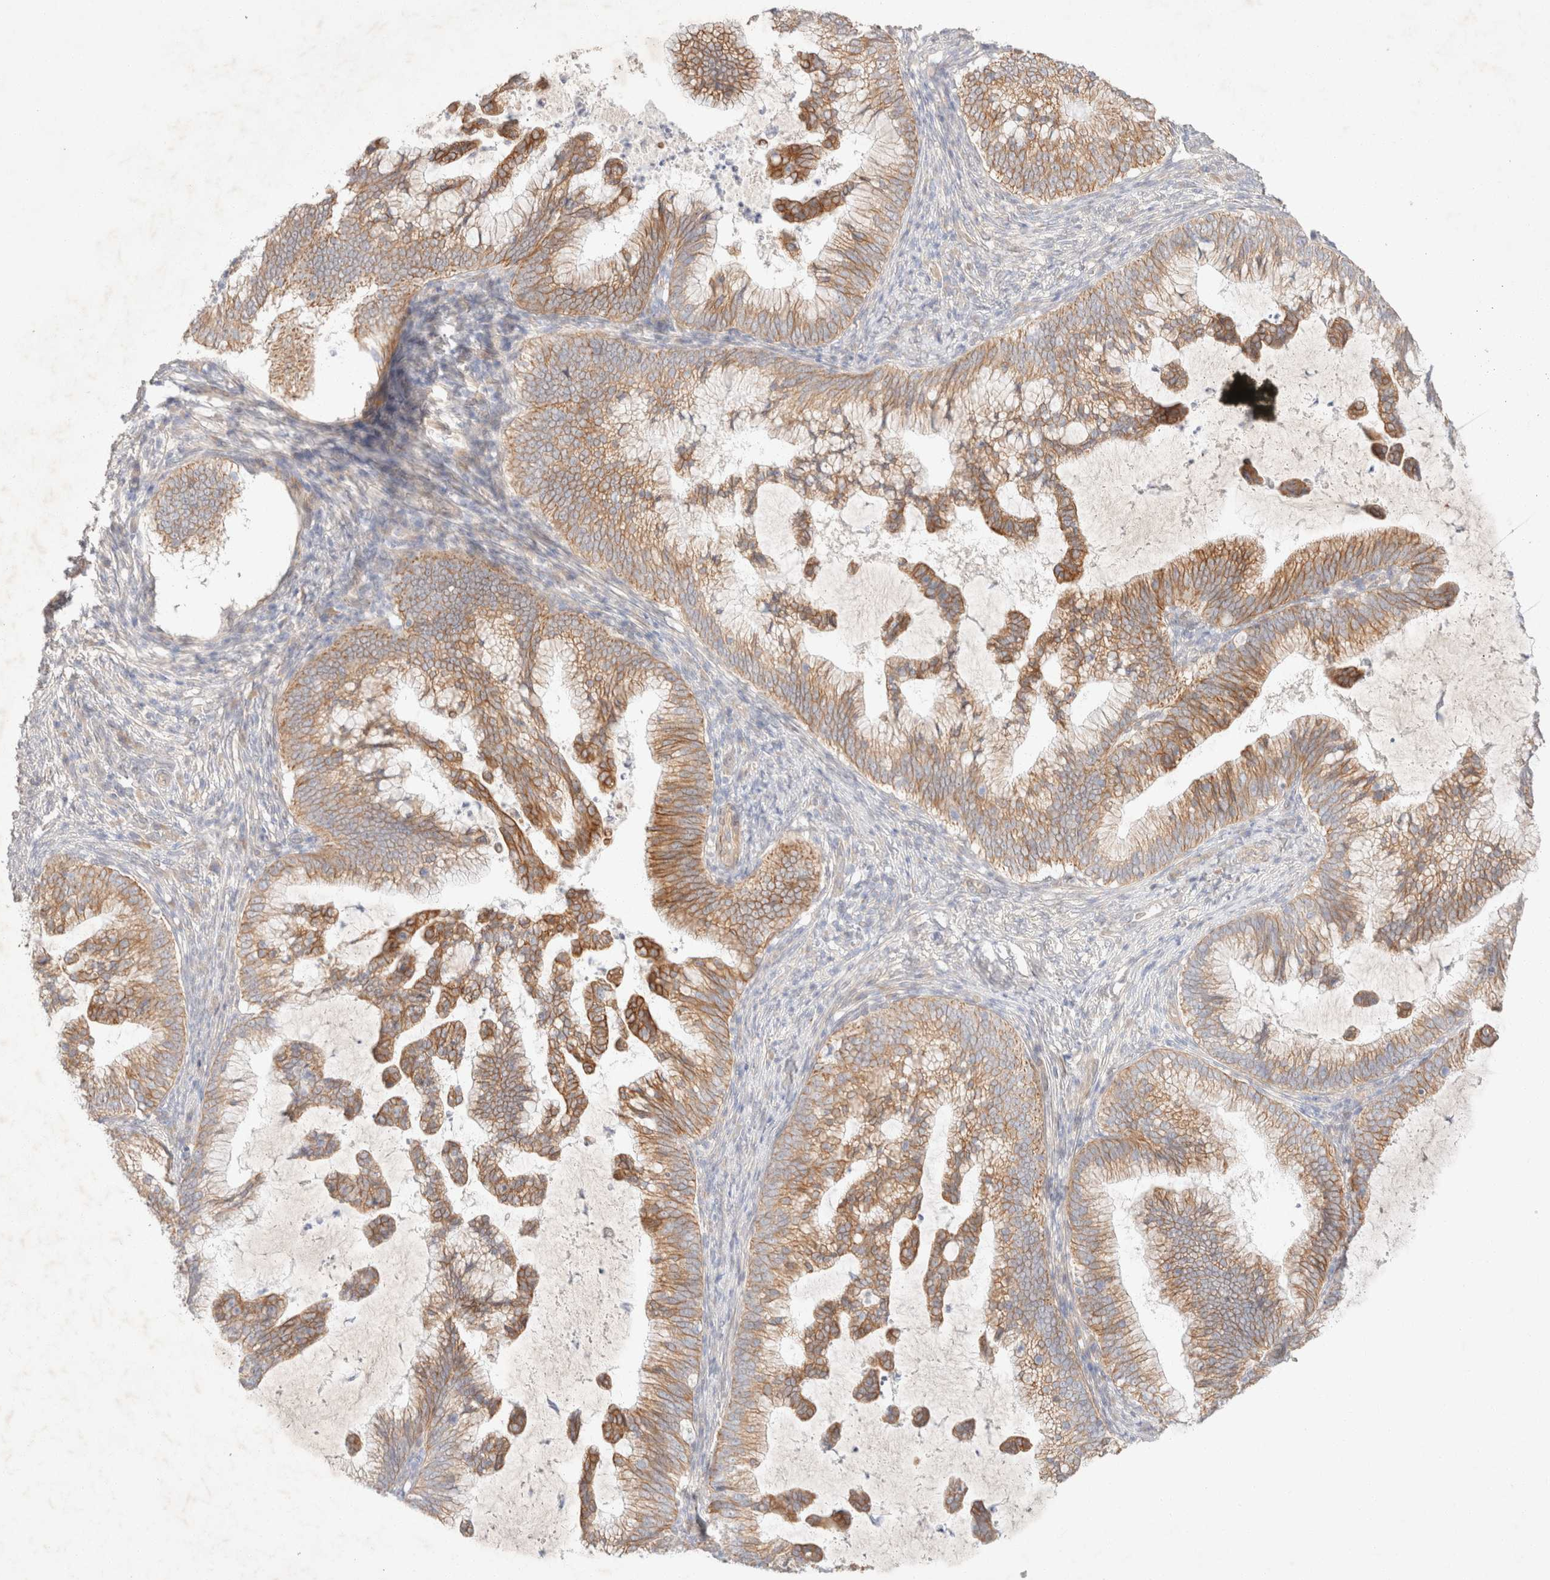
{"staining": {"intensity": "moderate", "quantity": ">75%", "location": "cytoplasmic/membranous"}, "tissue": "cervical cancer", "cell_type": "Tumor cells", "image_type": "cancer", "snomed": [{"axis": "morphology", "description": "Adenocarcinoma, NOS"}, {"axis": "topography", "description": "Cervix"}], "caption": "Human adenocarcinoma (cervical) stained with a protein marker displays moderate staining in tumor cells.", "gene": "CSNK1E", "patient": {"sex": "female", "age": 36}}